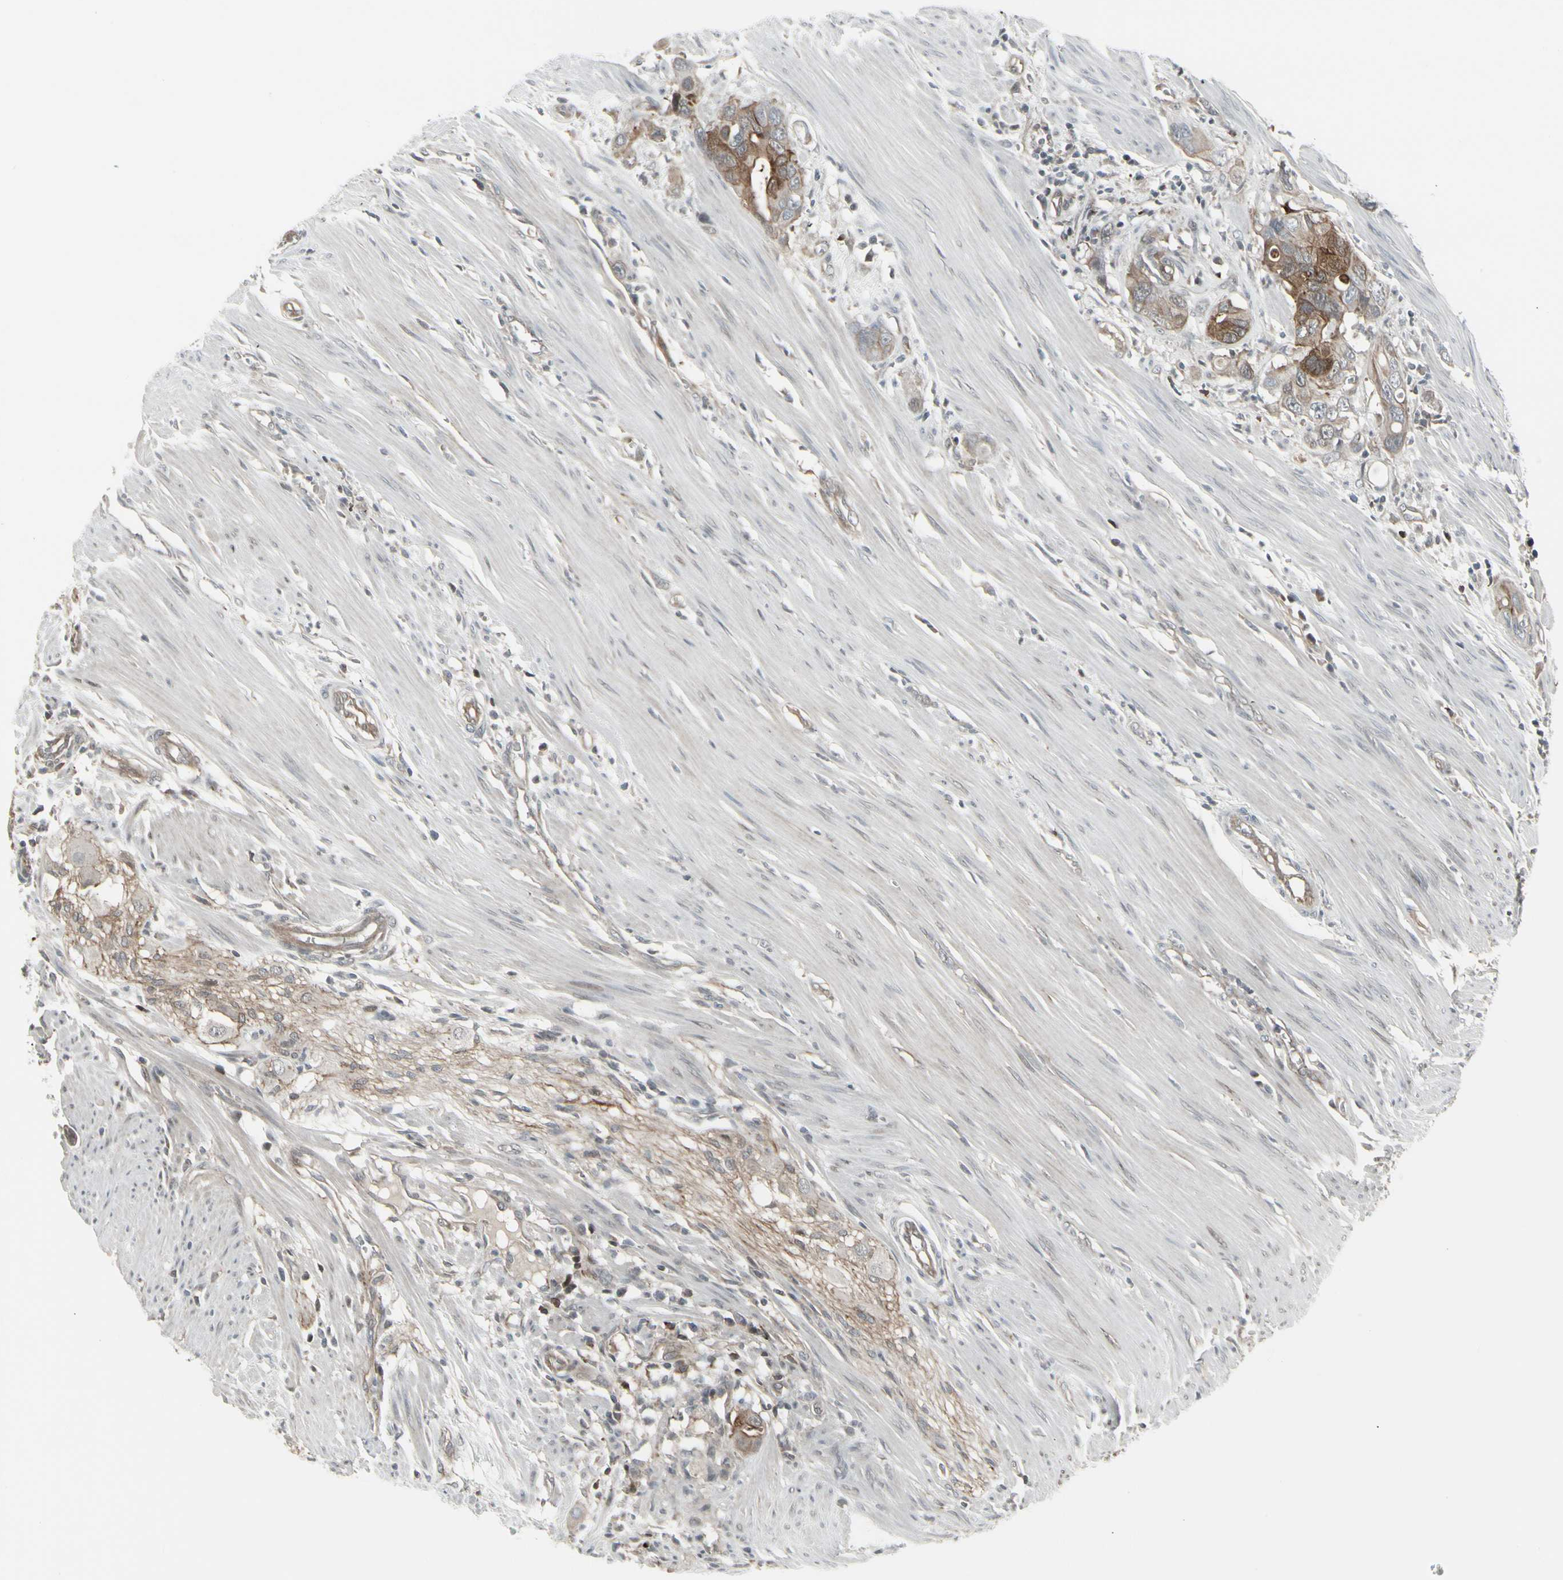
{"staining": {"intensity": "moderate", "quantity": ">75%", "location": "cytoplasmic/membranous"}, "tissue": "colorectal cancer", "cell_type": "Tumor cells", "image_type": "cancer", "snomed": [{"axis": "morphology", "description": "Adenocarcinoma, NOS"}, {"axis": "topography", "description": "Colon"}], "caption": "Immunohistochemistry image of human colorectal adenocarcinoma stained for a protein (brown), which reveals medium levels of moderate cytoplasmic/membranous positivity in about >75% of tumor cells.", "gene": "IGFBP6", "patient": {"sex": "female", "age": 57}}